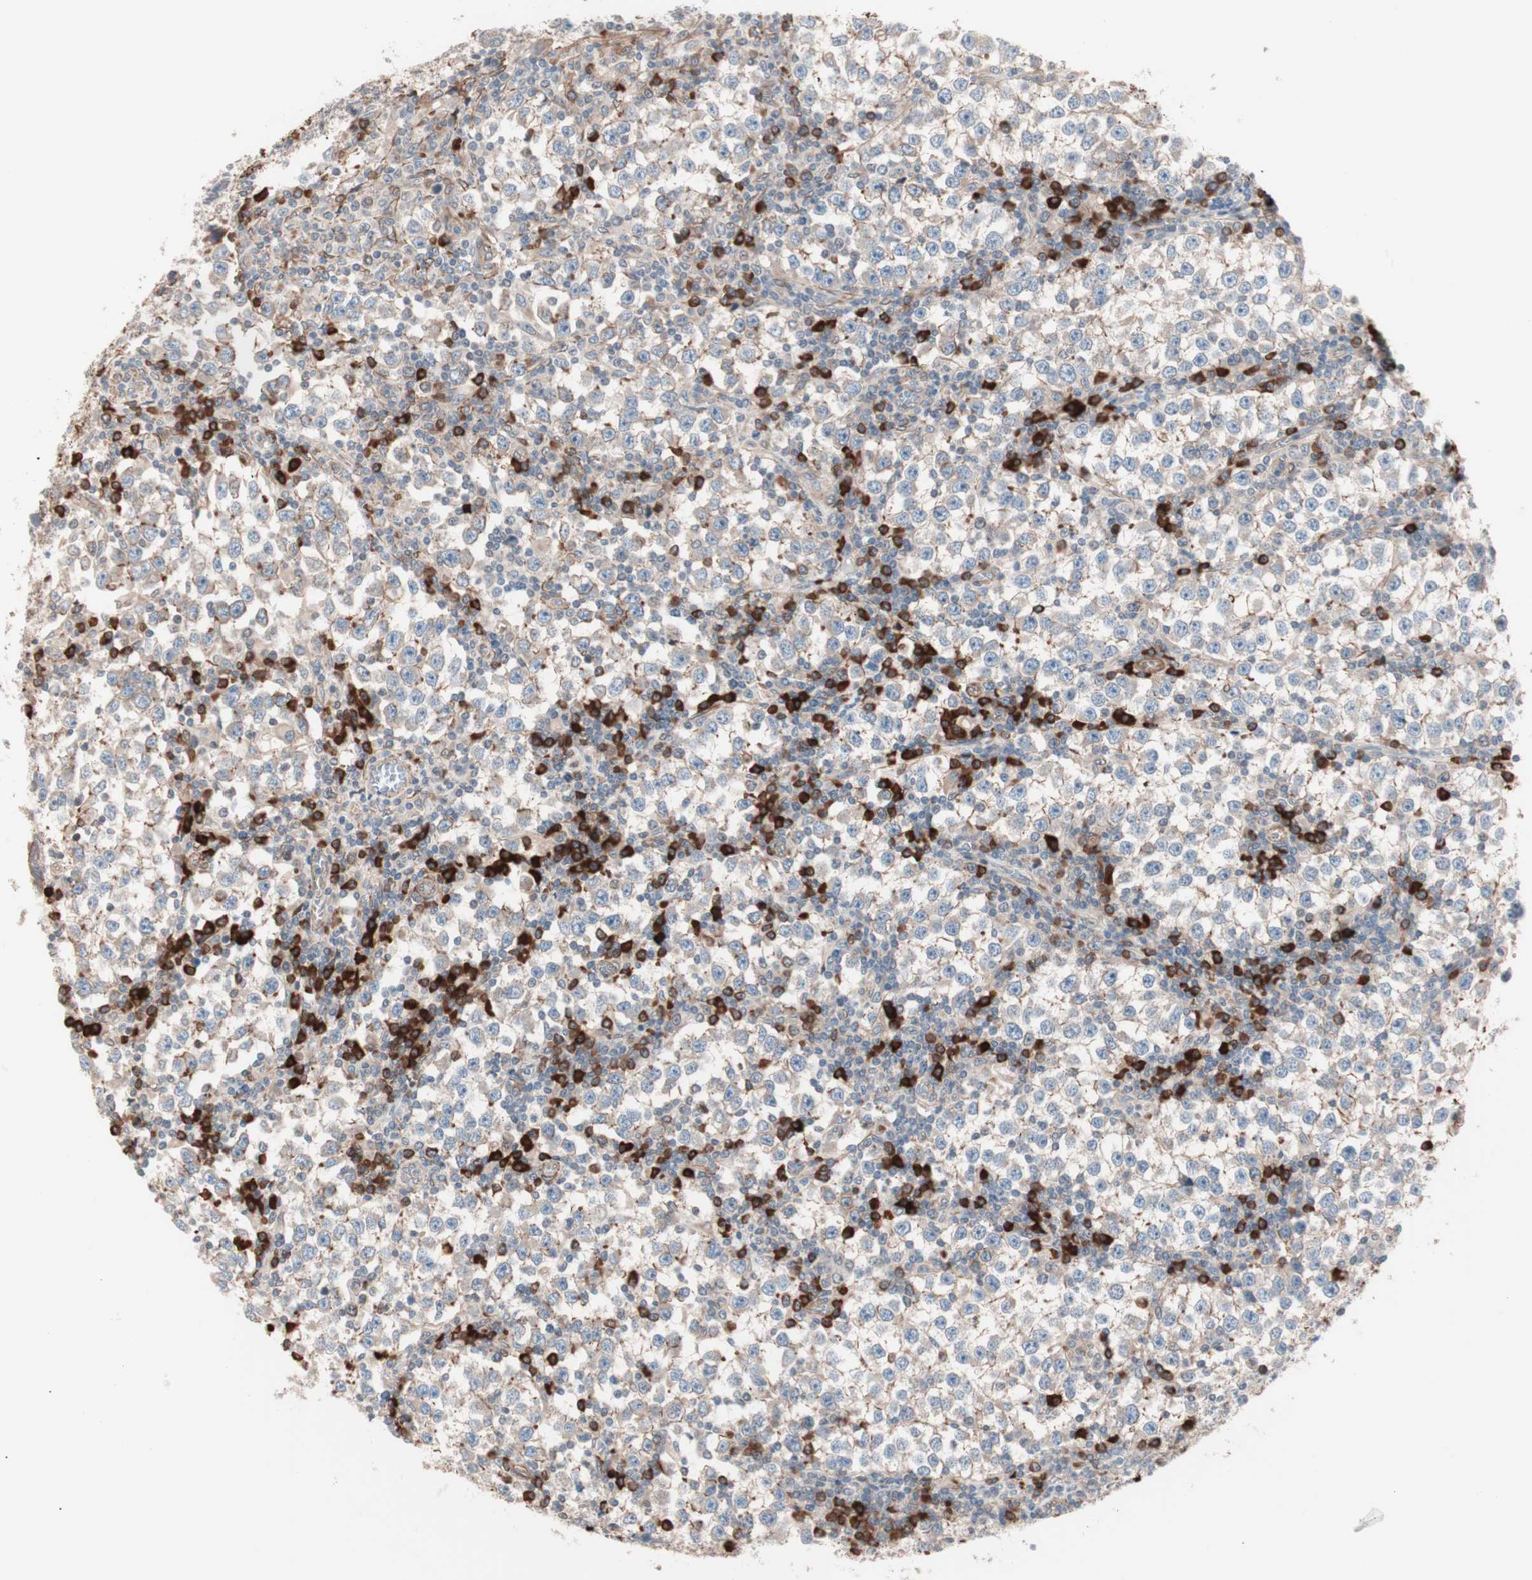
{"staining": {"intensity": "weak", "quantity": ">75%", "location": "cytoplasmic/membranous"}, "tissue": "testis cancer", "cell_type": "Tumor cells", "image_type": "cancer", "snomed": [{"axis": "morphology", "description": "Seminoma, NOS"}, {"axis": "topography", "description": "Testis"}], "caption": "Protein staining by immunohistochemistry (IHC) demonstrates weak cytoplasmic/membranous positivity in approximately >75% of tumor cells in testis seminoma.", "gene": "ALG5", "patient": {"sex": "male", "age": 65}}